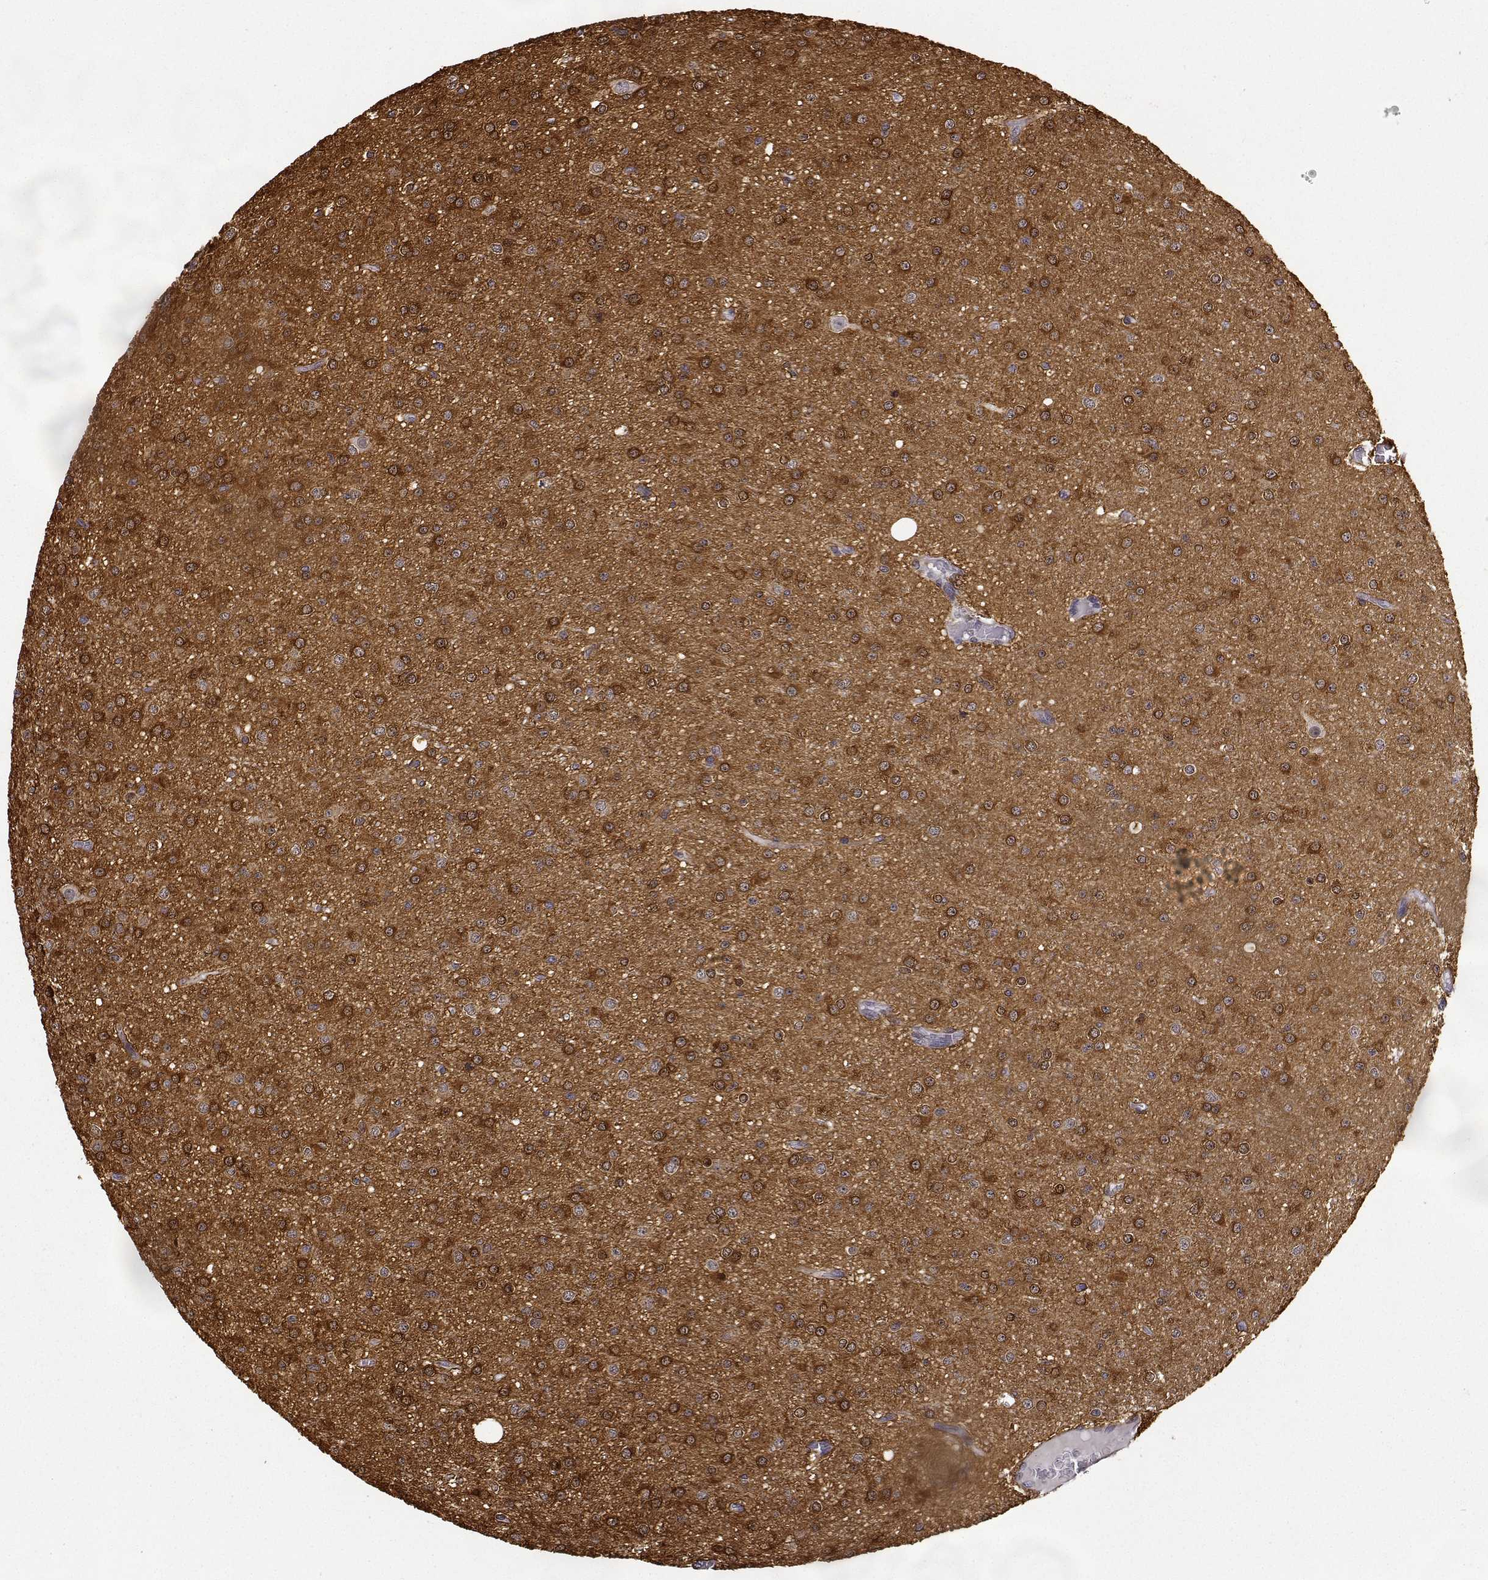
{"staining": {"intensity": "strong", "quantity": ">75%", "location": "cytoplasmic/membranous"}, "tissue": "glioma", "cell_type": "Tumor cells", "image_type": "cancer", "snomed": [{"axis": "morphology", "description": "Glioma, malignant, Low grade"}, {"axis": "topography", "description": "Brain"}], "caption": "Immunohistochemistry (IHC) staining of glioma, which displays high levels of strong cytoplasmic/membranous staining in about >75% of tumor cells indicating strong cytoplasmic/membranous protein positivity. The staining was performed using DAB (brown) for protein detection and nuclei were counterstained in hematoxylin (blue).", "gene": "PHGDH", "patient": {"sex": "male", "age": 27}}